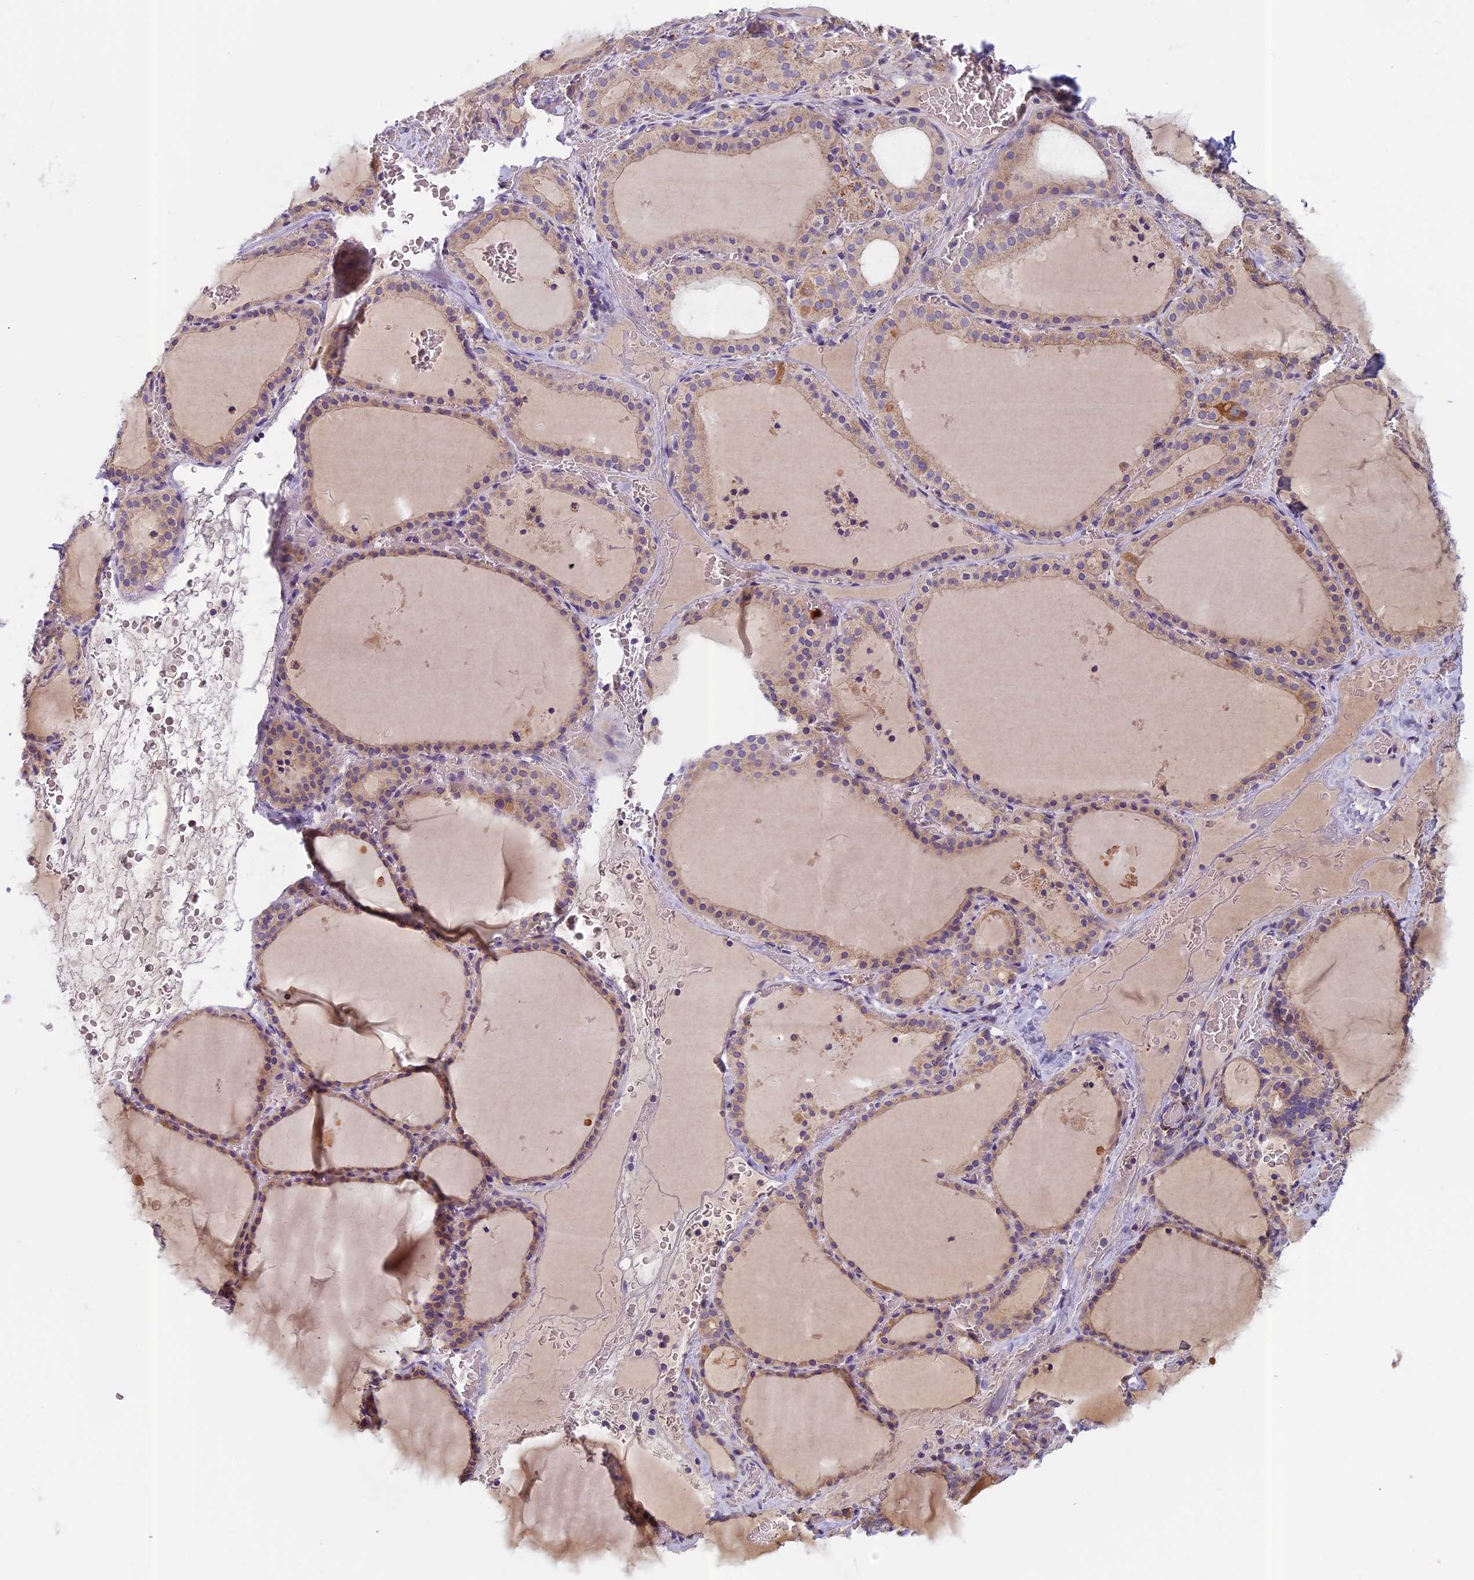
{"staining": {"intensity": "weak", "quantity": "25%-75%", "location": "cytoplasmic/membranous"}, "tissue": "thyroid gland", "cell_type": "Glandular cells", "image_type": "normal", "snomed": [{"axis": "morphology", "description": "Normal tissue, NOS"}, {"axis": "topography", "description": "Thyroid gland"}], "caption": "The immunohistochemical stain highlights weak cytoplasmic/membranous staining in glandular cells of normal thyroid gland.", "gene": "SEMA7A", "patient": {"sex": "female", "age": 39}}